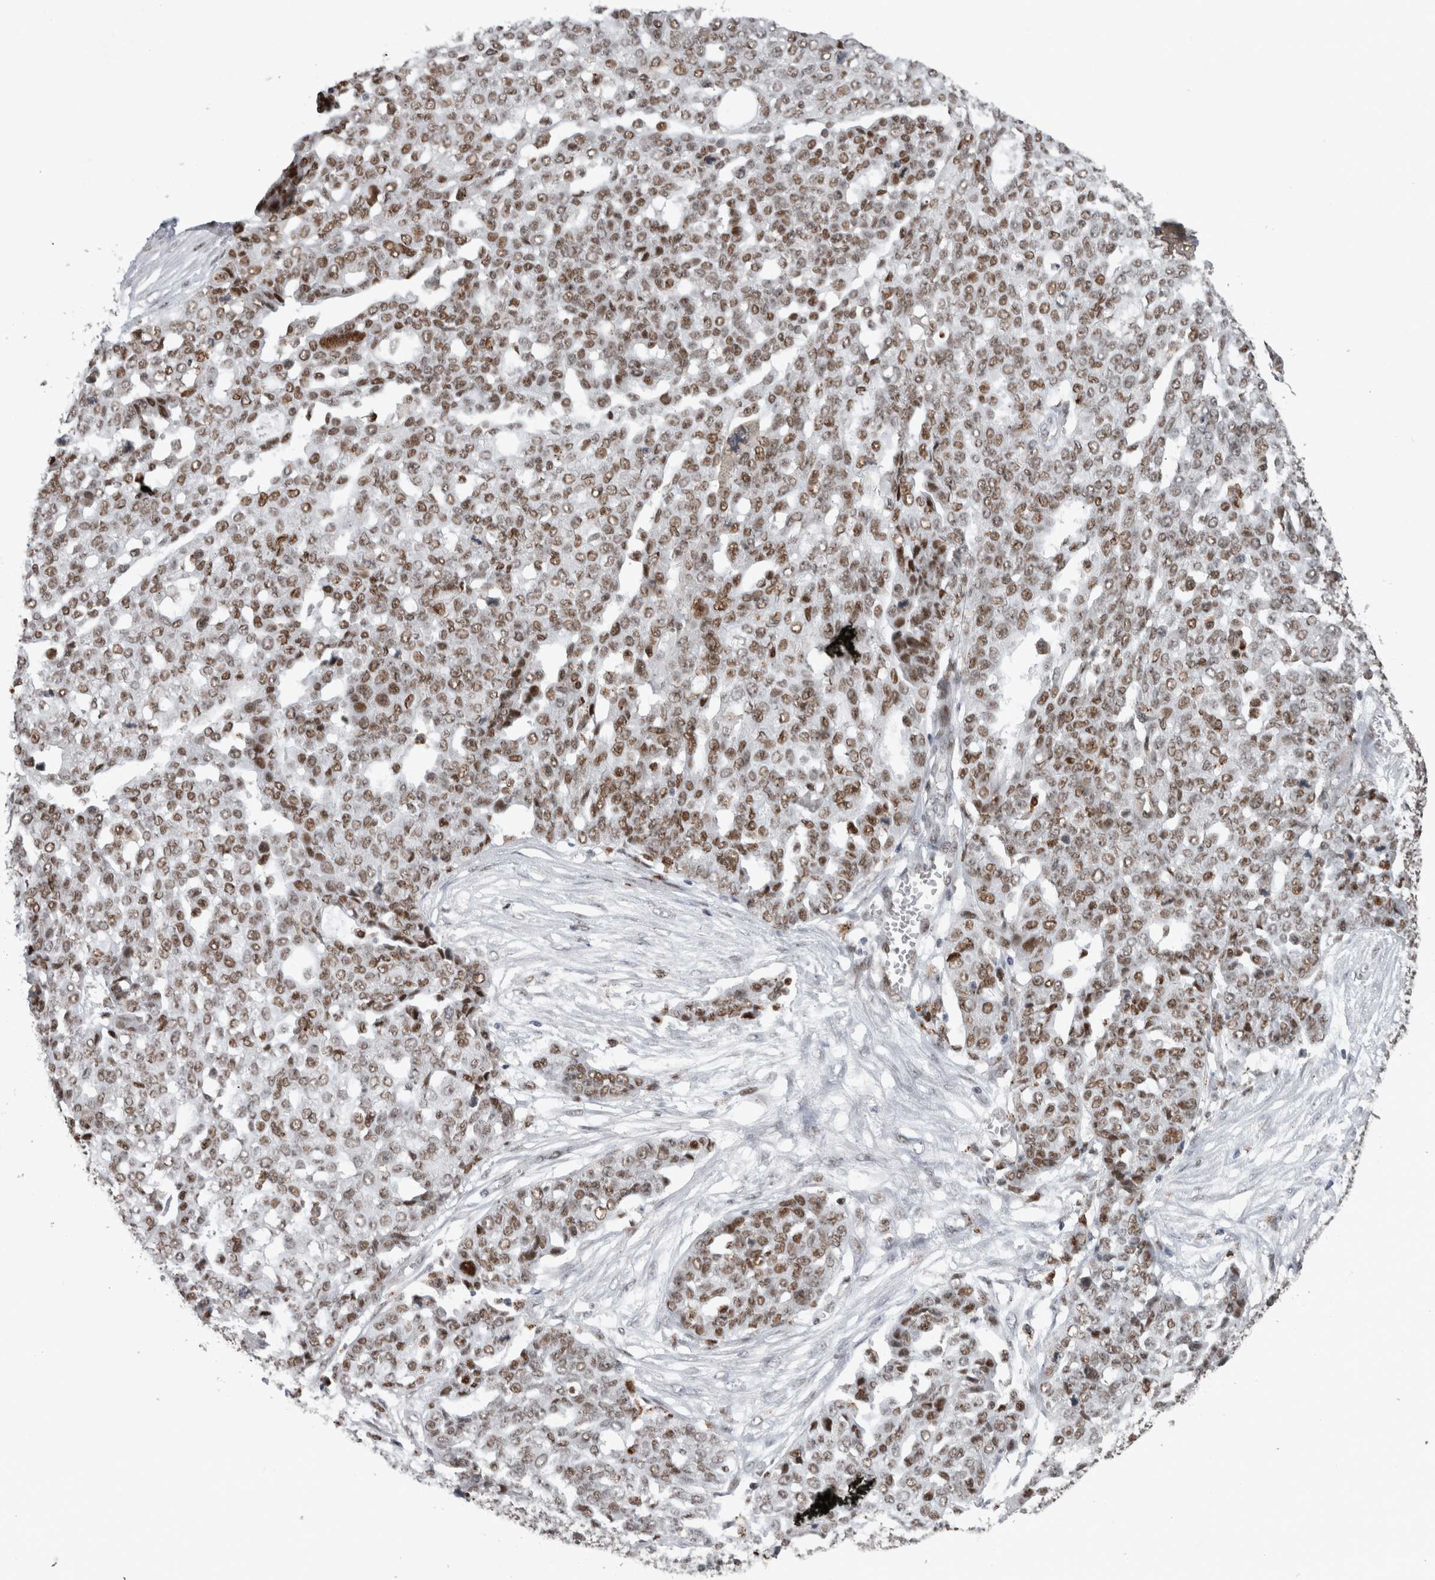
{"staining": {"intensity": "moderate", "quantity": ">75%", "location": "nuclear"}, "tissue": "ovarian cancer", "cell_type": "Tumor cells", "image_type": "cancer", "snomed": [{"axis": "morphology", "description": "Cystadenocarcinoma, serous, NOS"}, {"axis": "topography", "description": "Soft tissue"}, {"axis": "topography", "description": "Ovary"}], "caption": "This histopathology image exhibits ovarian cancer (serous cystadenocarcinoma) stained with immunohistochemistry to label a protein in brown. The nuclear of tumor cells show moderate positivity for the protein. Nuclei are counter-stained blue.", "gene": "POLD2", "patient": {"sex": "female", "age": 57}}